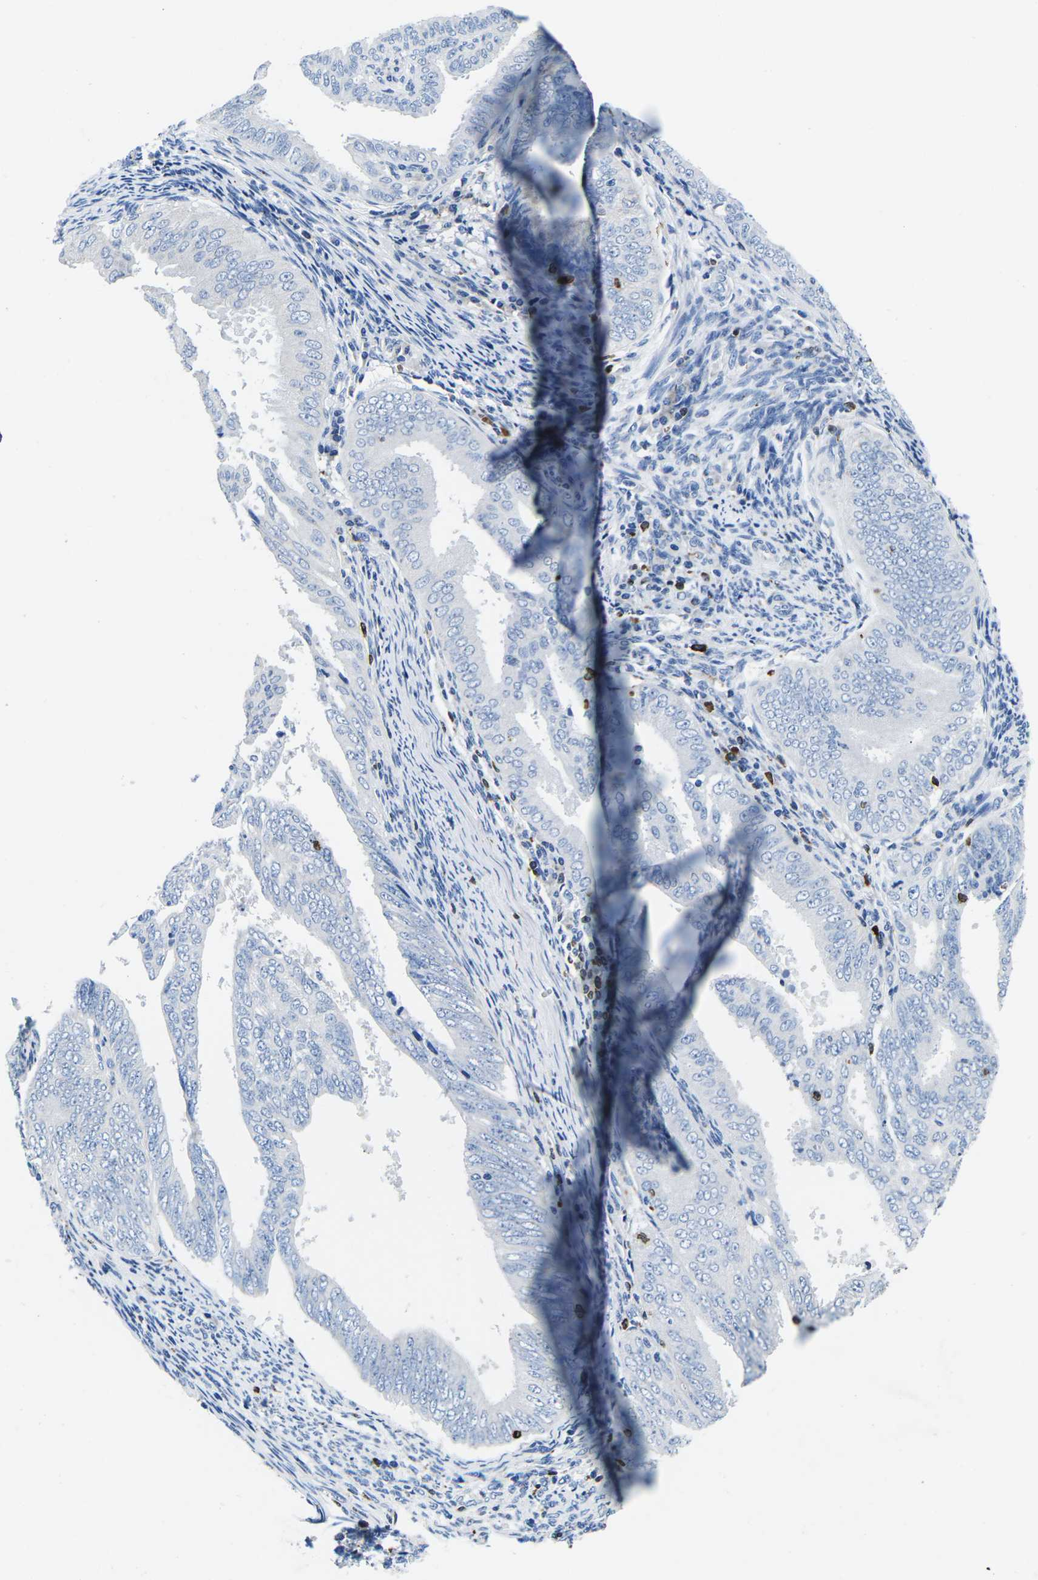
{"staining": {"intensity": "negative", "quantity": "none", "location": "none"}, "tissue": "endometrial cancer", "cell_type": "Tumor cells", "image_type": "cancer", "snomed": [{"axis": "morphology", "description": "Adenocarcinoma, NOS"}, {"axis": "topography", "description": "Endometrium"}], "caption": "High power microscopy micrograph of an IHC photomicrograph of endometrial adenocarcinoma, revealing no significant expression in tumor cells. (Stains: DAB IHC with hematoxylin counter stain, Microscopy: brightfield microscopy at high magnification).", "gene": "CTSW", "patient": {"sex": "female", "age": 58}}